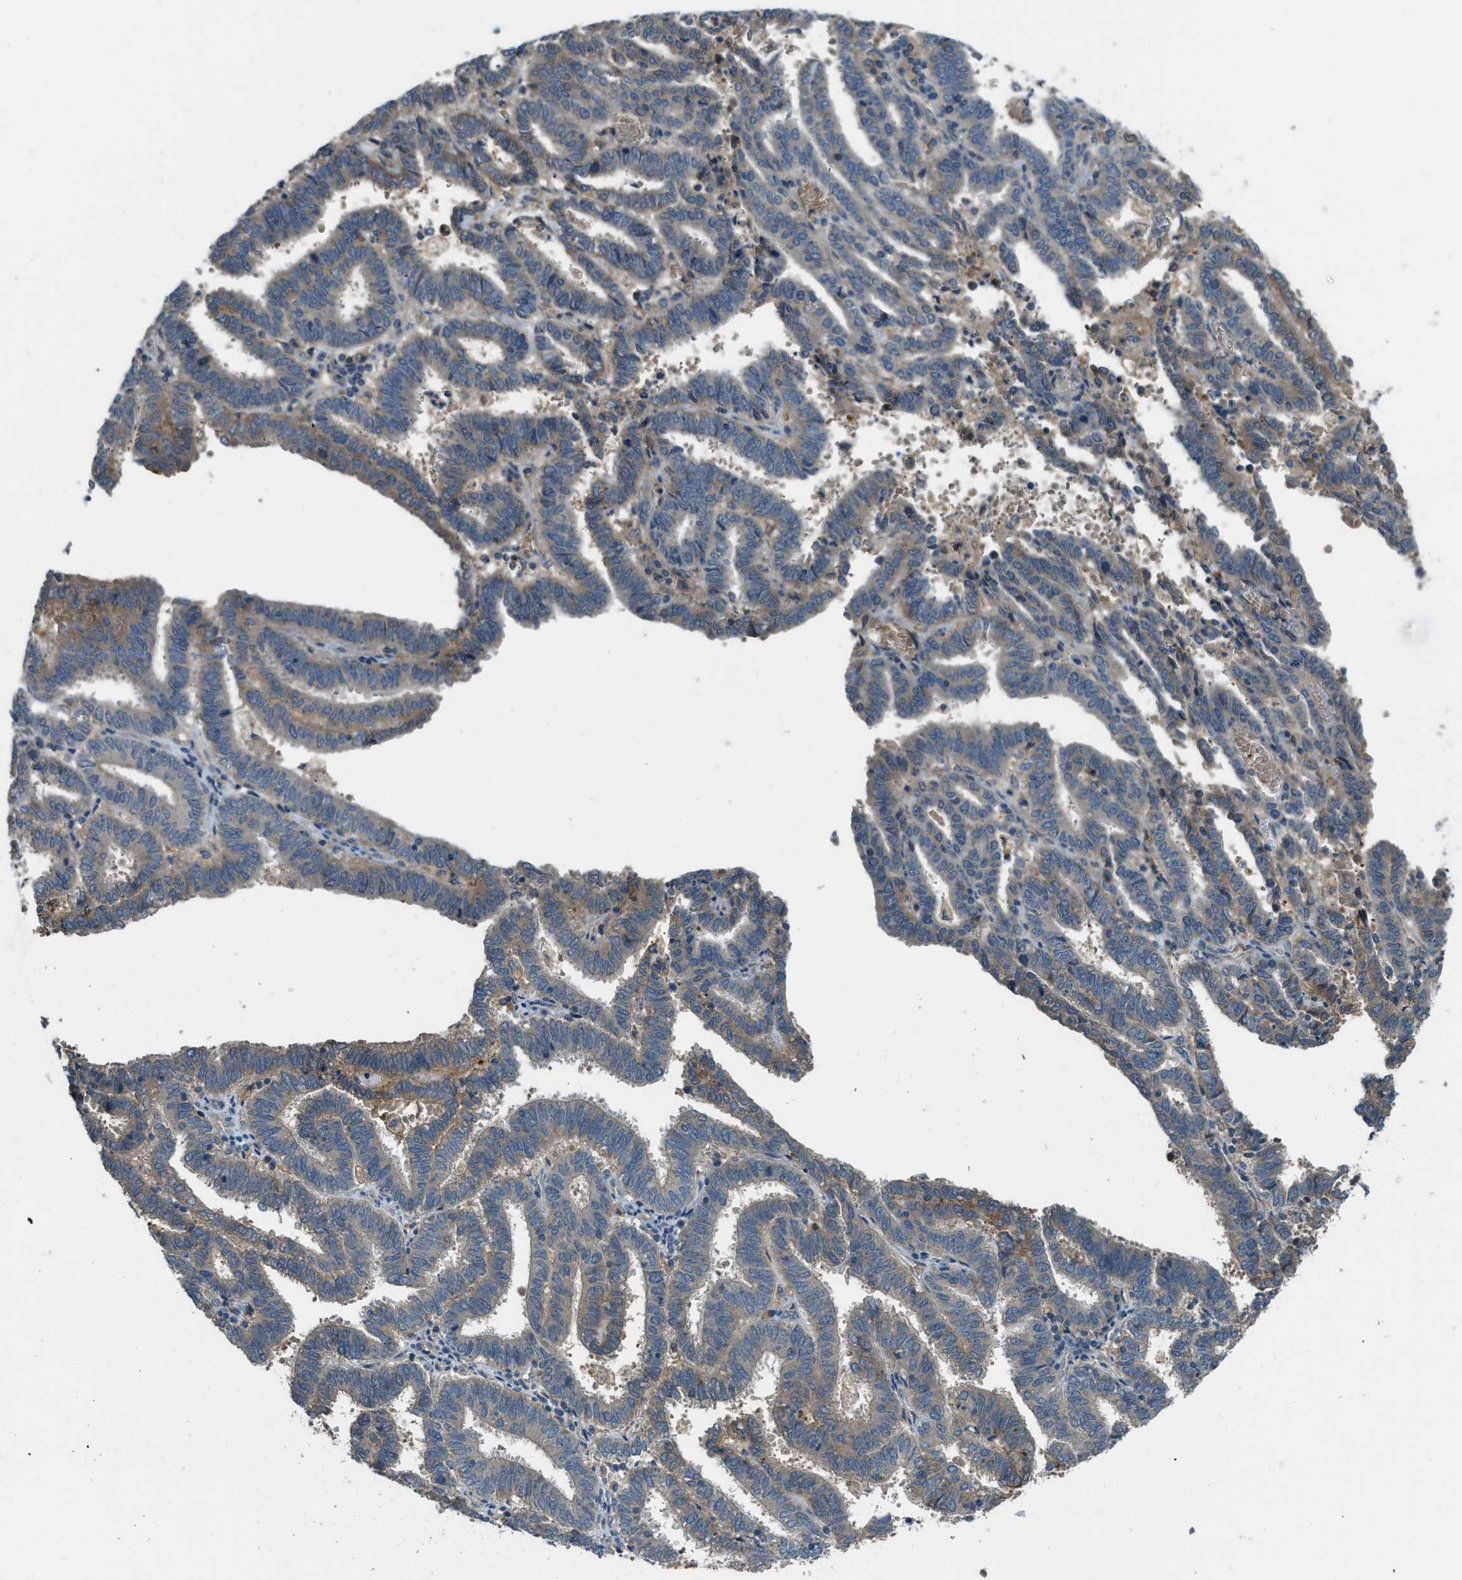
{"staining": {"intensity": "moderate", "quantity": "25%-75%", "location": "cytoplasmic/membranous"}, "tissue": "endometrial cancer", "cell_type": "Tumor cells", "image_type": "cancer", "snomed": [{"axis": "morphology", "description": "Adenocarcinoma, NOS"}, {"axis": "topography", "description": "Uterus"}], "caption": "Tumor cells exhibit moderate cytoplasmic/membranous positivity in about 25%-75% of cells in endometrial adenocarcinoma.", "gene": "ADCY6", "patient": {"sex": "female", "age": 83}}